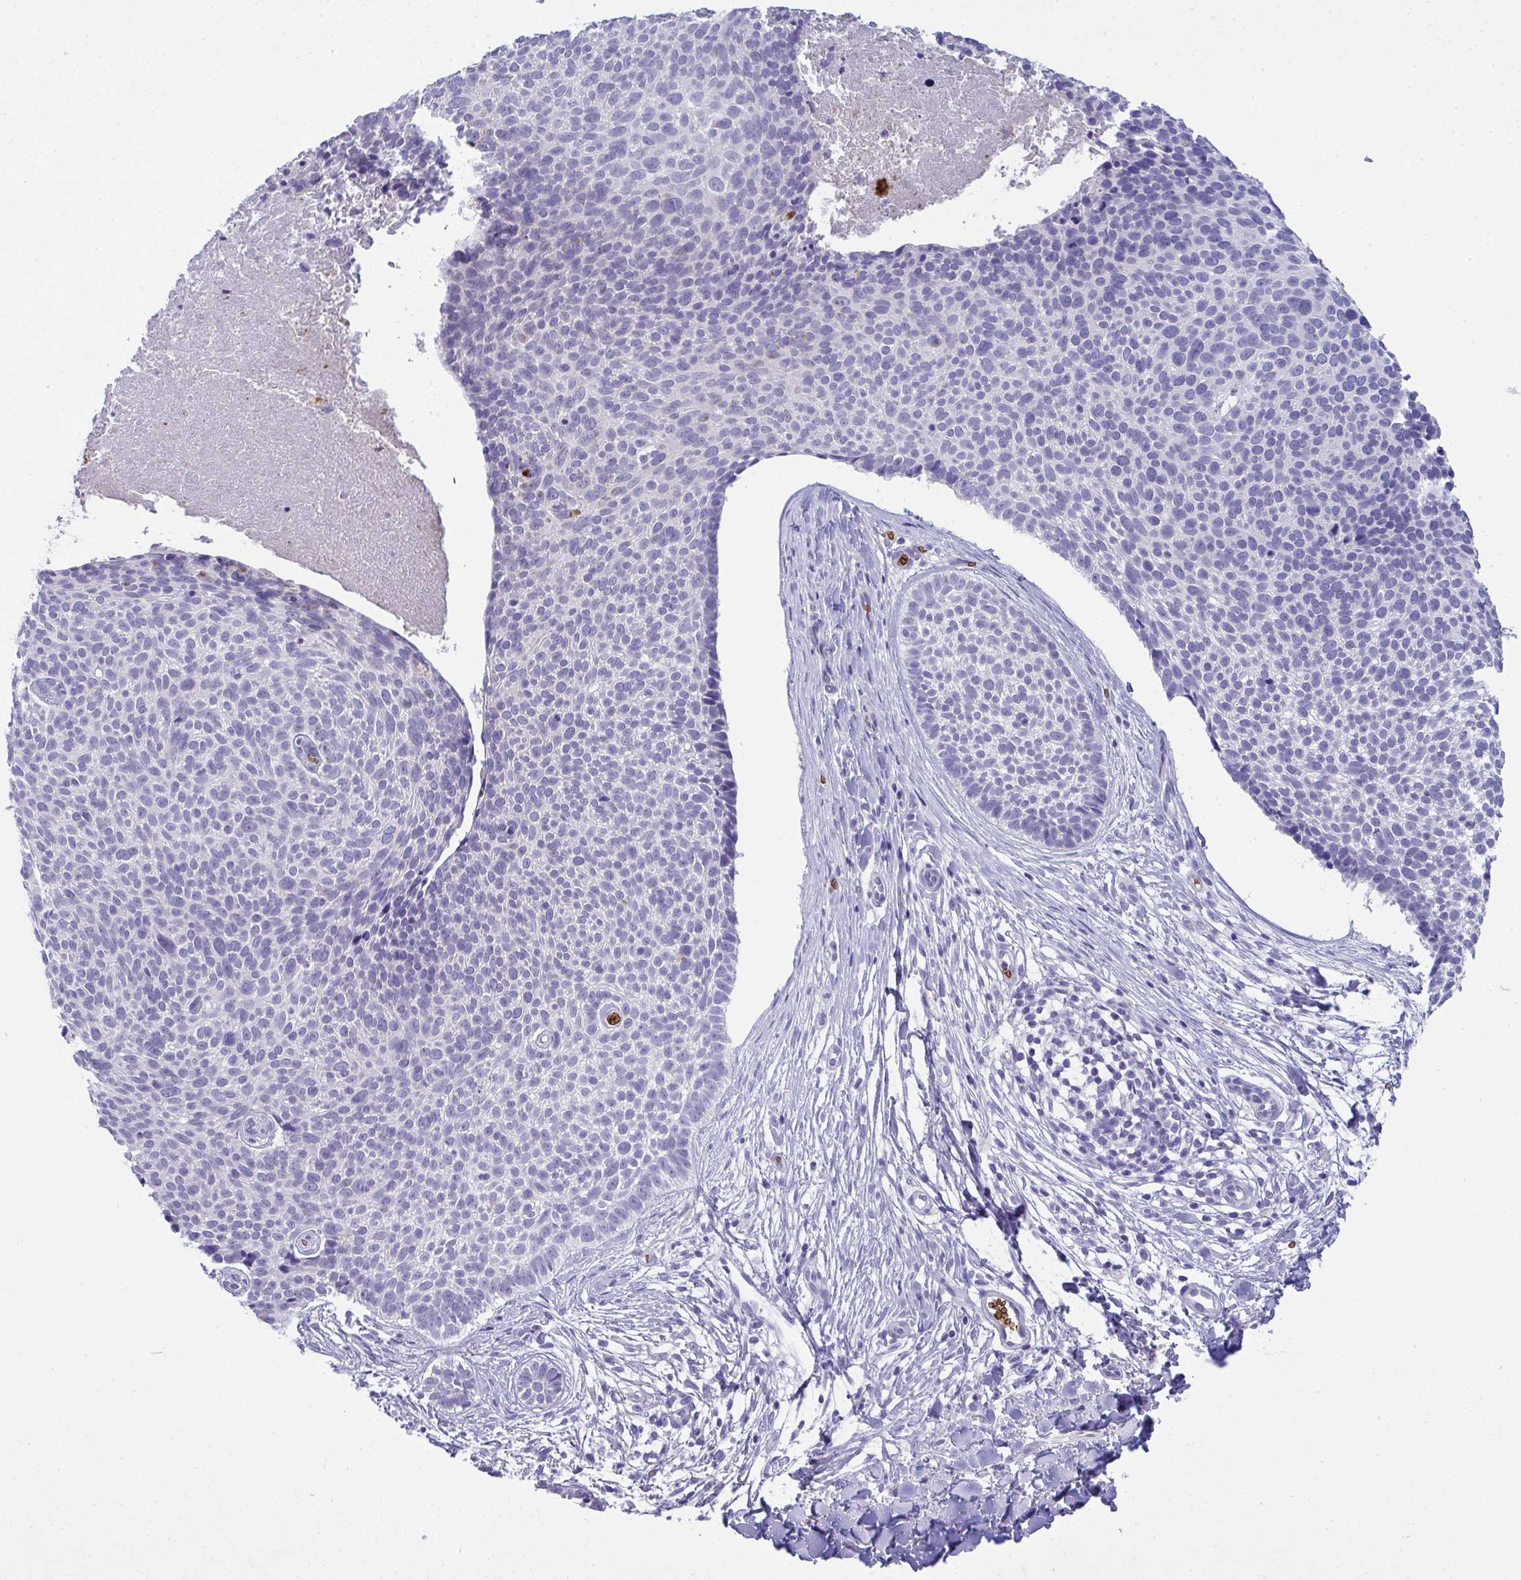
{"staining": {"intensity": "negative", "quantity": "none", "location": "none"}, "tissue": "skin cancer", "cell_type": "Tumor cells", "image_type": "cancer", "snomed": [{"axis": "morphology", "description": "Basal cell carcinoma"}, {"axis": "topography", "description": "Skin"}, {"axis": "topography", "description": "Skin of back"}], "caption": "Human skin cancer (basal cell carcinoma) stained for a protein using immunohistochemistry demonstrates no positivity in tumor cells.", "gene": "SPTB", "patient": {"sex": "male", "age": 81}}